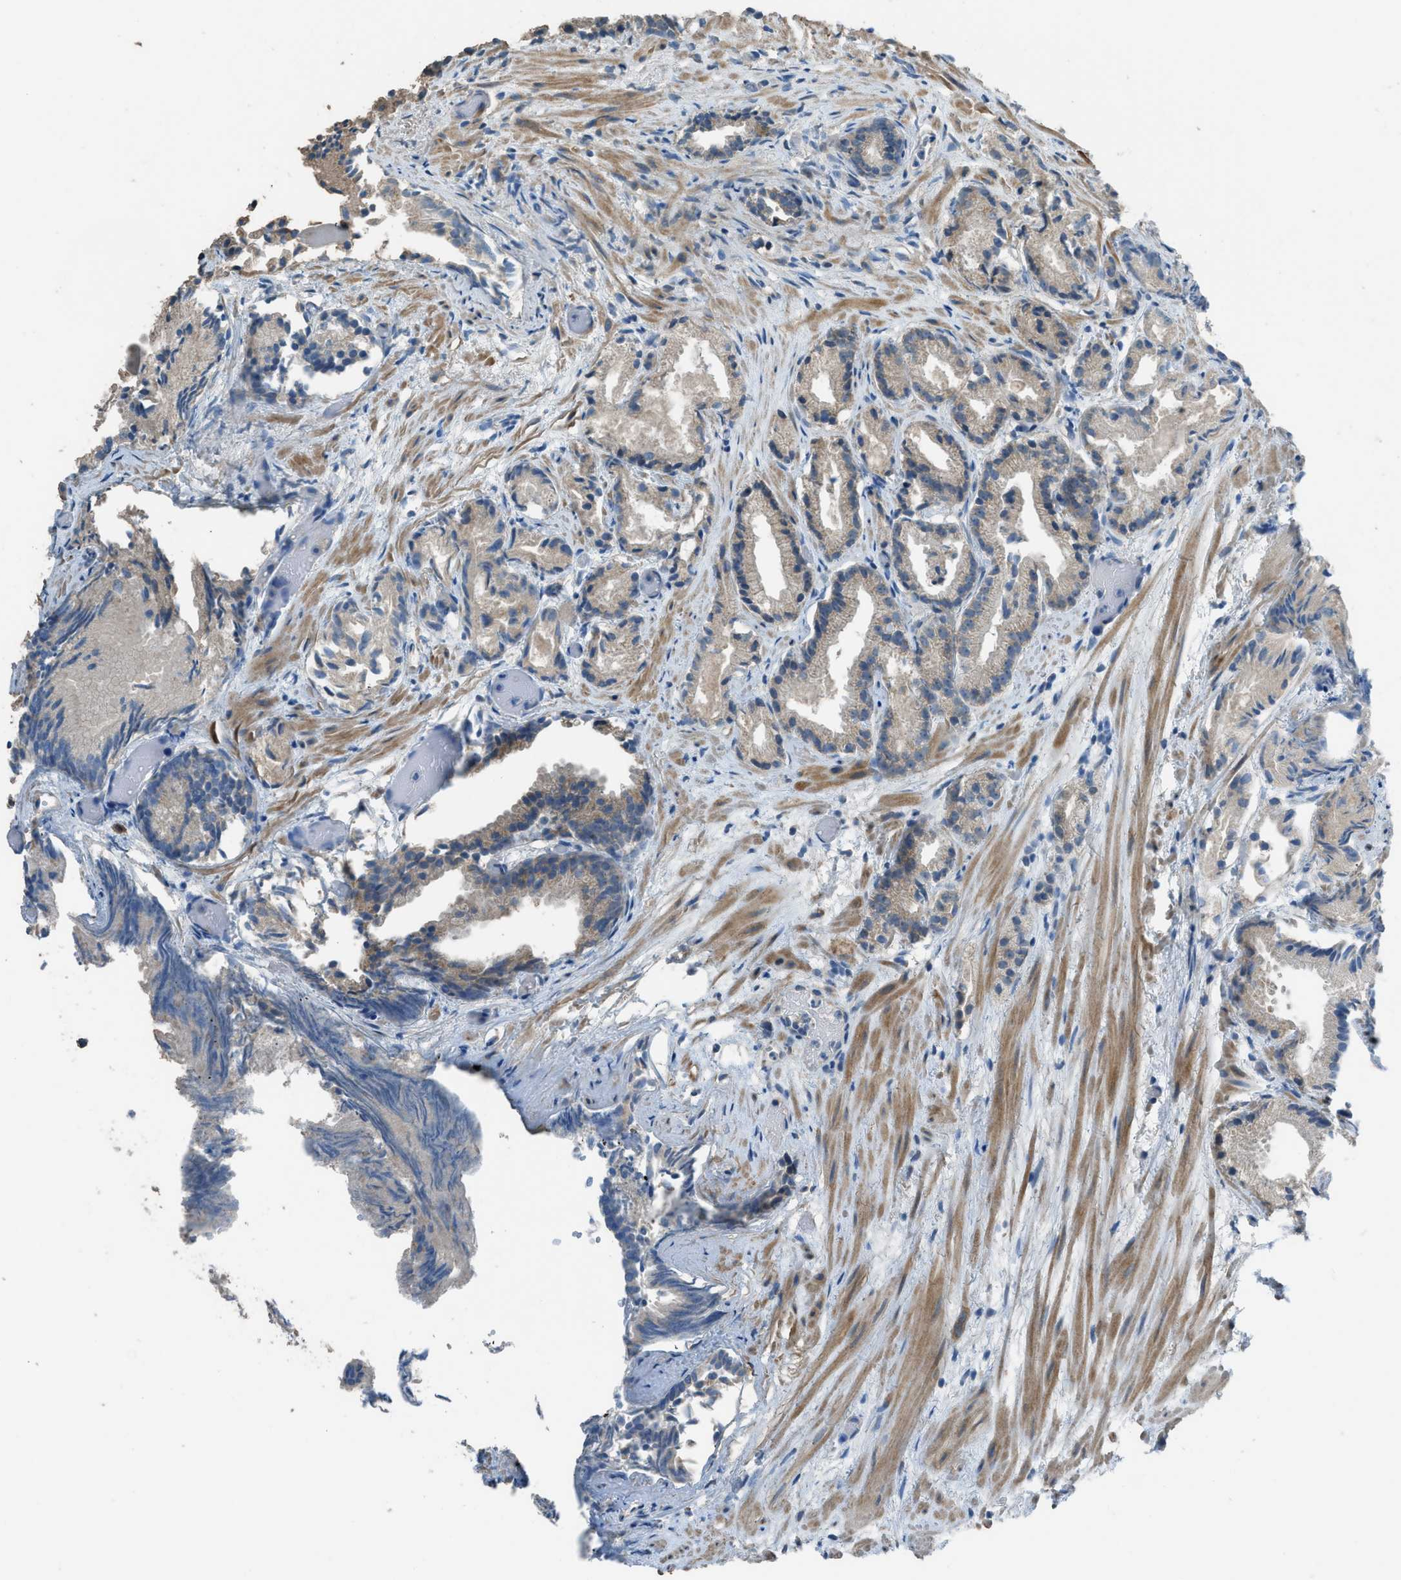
{"staining": {"intensity": "weak", "quantity": ">75%", "location": "cytoplasmic/membranous"}, "tissue": "prostate cancer", "cell_type": "Tumor cells", "image_type": "cancer", "snomed": [{"axis": "morphology", "description": "Adenocarcinoma, Low grade"}, {"axis": "topography", "description": "Prostate"}], "caption": "IHC of human adenocarcinoma (low-grade) (prostate) reveals low levels of weak cytoplasmic/membranous staining in approximately >75% of tumor cells. (IHC, brightfield microscopy, high magnification).", "gene": "TIMD4", "patient": {"sex": "male", "age": 89}}